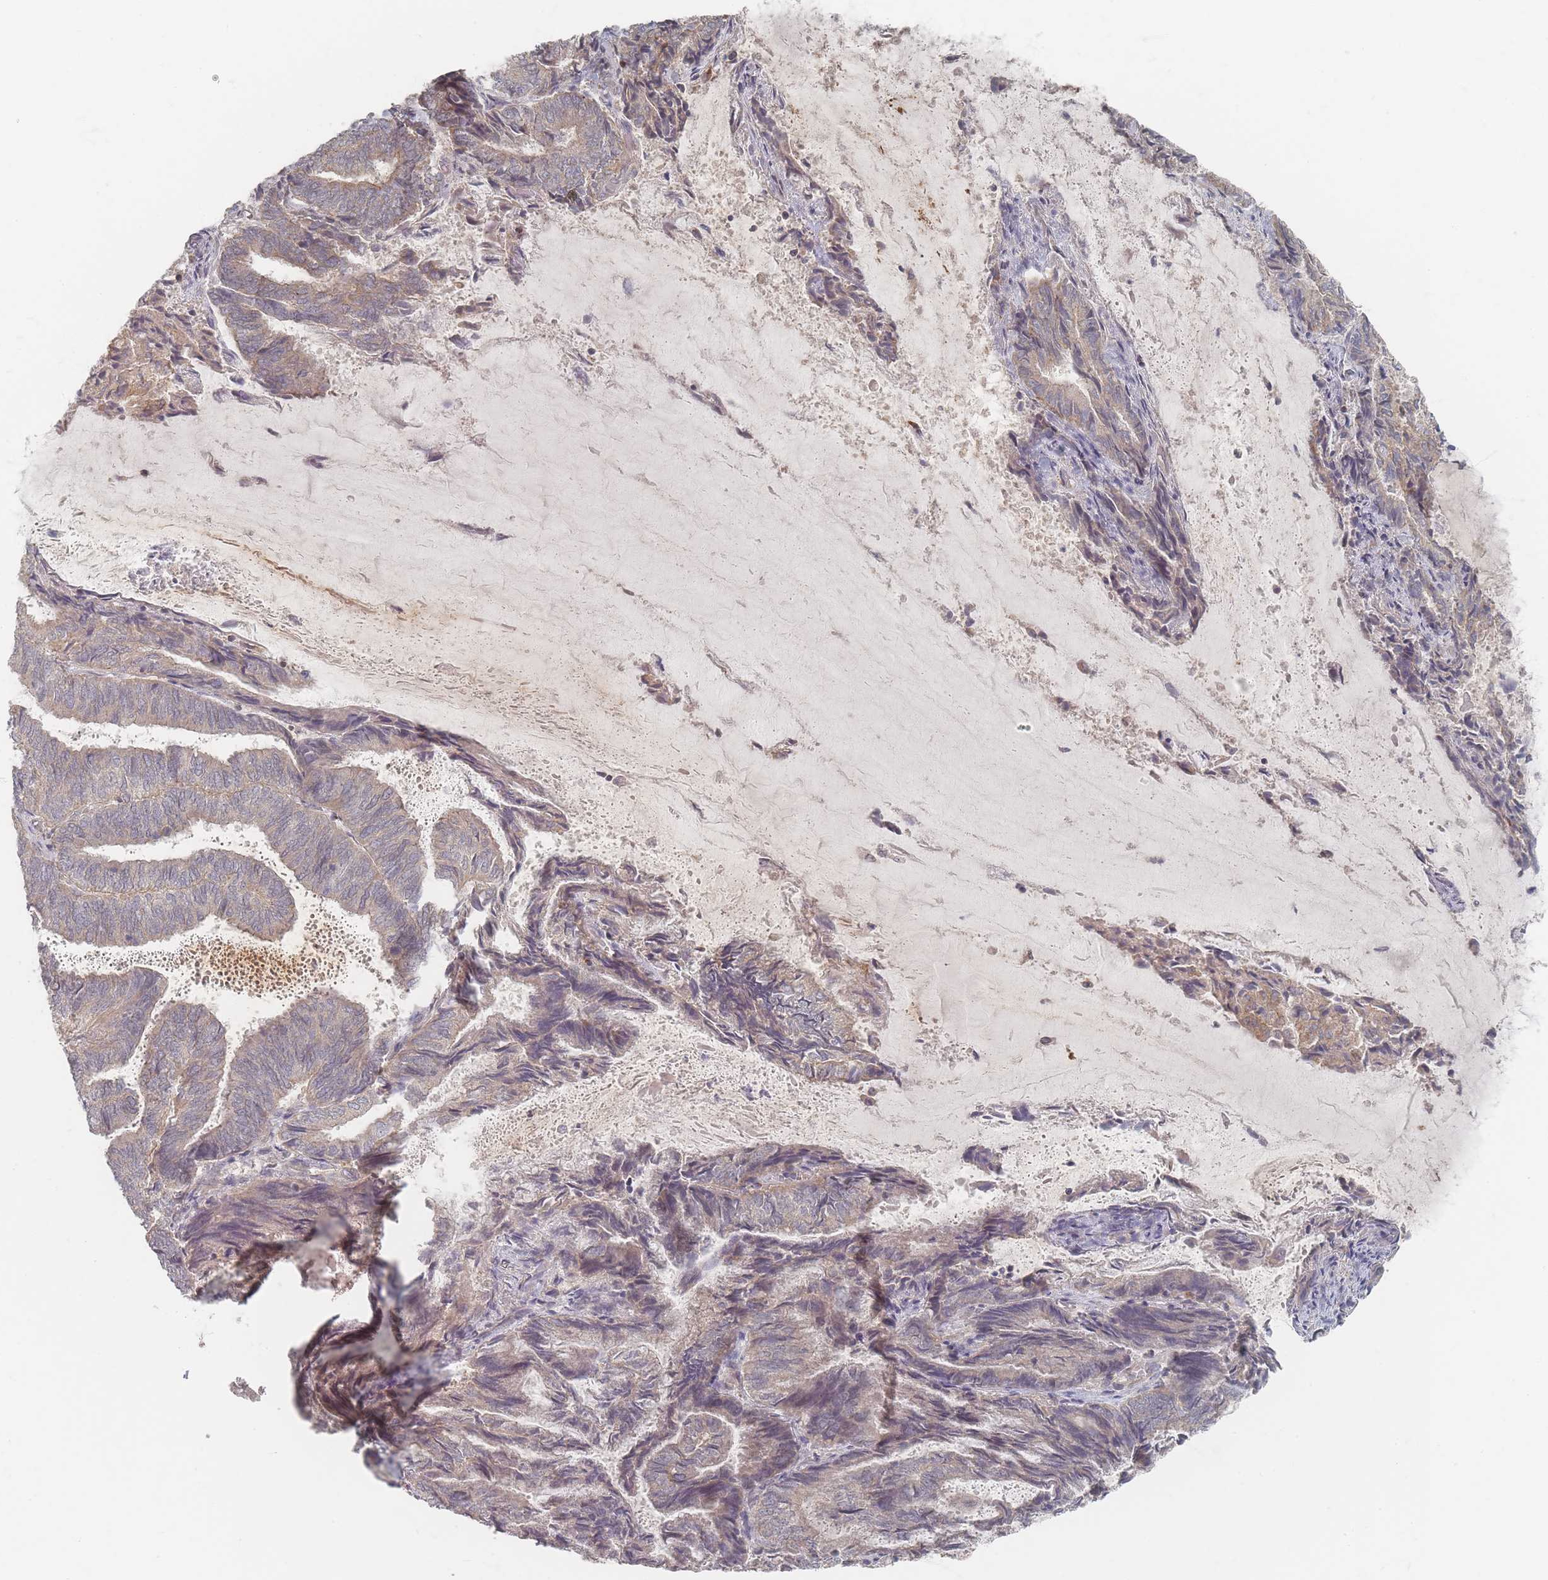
{"staining": {"intensity": "weak", "quantity": "<25%", "location": "cytoplasmic/membranous"}, "tissue": "endometrial cancer", "cell_type": "Tumor cells", "image_type": "cancer", "snomed": [{"axis": "morphology", "description": "Adenocarcinoma, NOS"}, {"axis": "topography", "description": "Endometrium"}], "caption": "Histopathology image shows no significant protein staining in tumor cells of adenocarcinoma (endometrial).", "gene": "GLE1", "patient": {"sex": "female", "age": 80}}